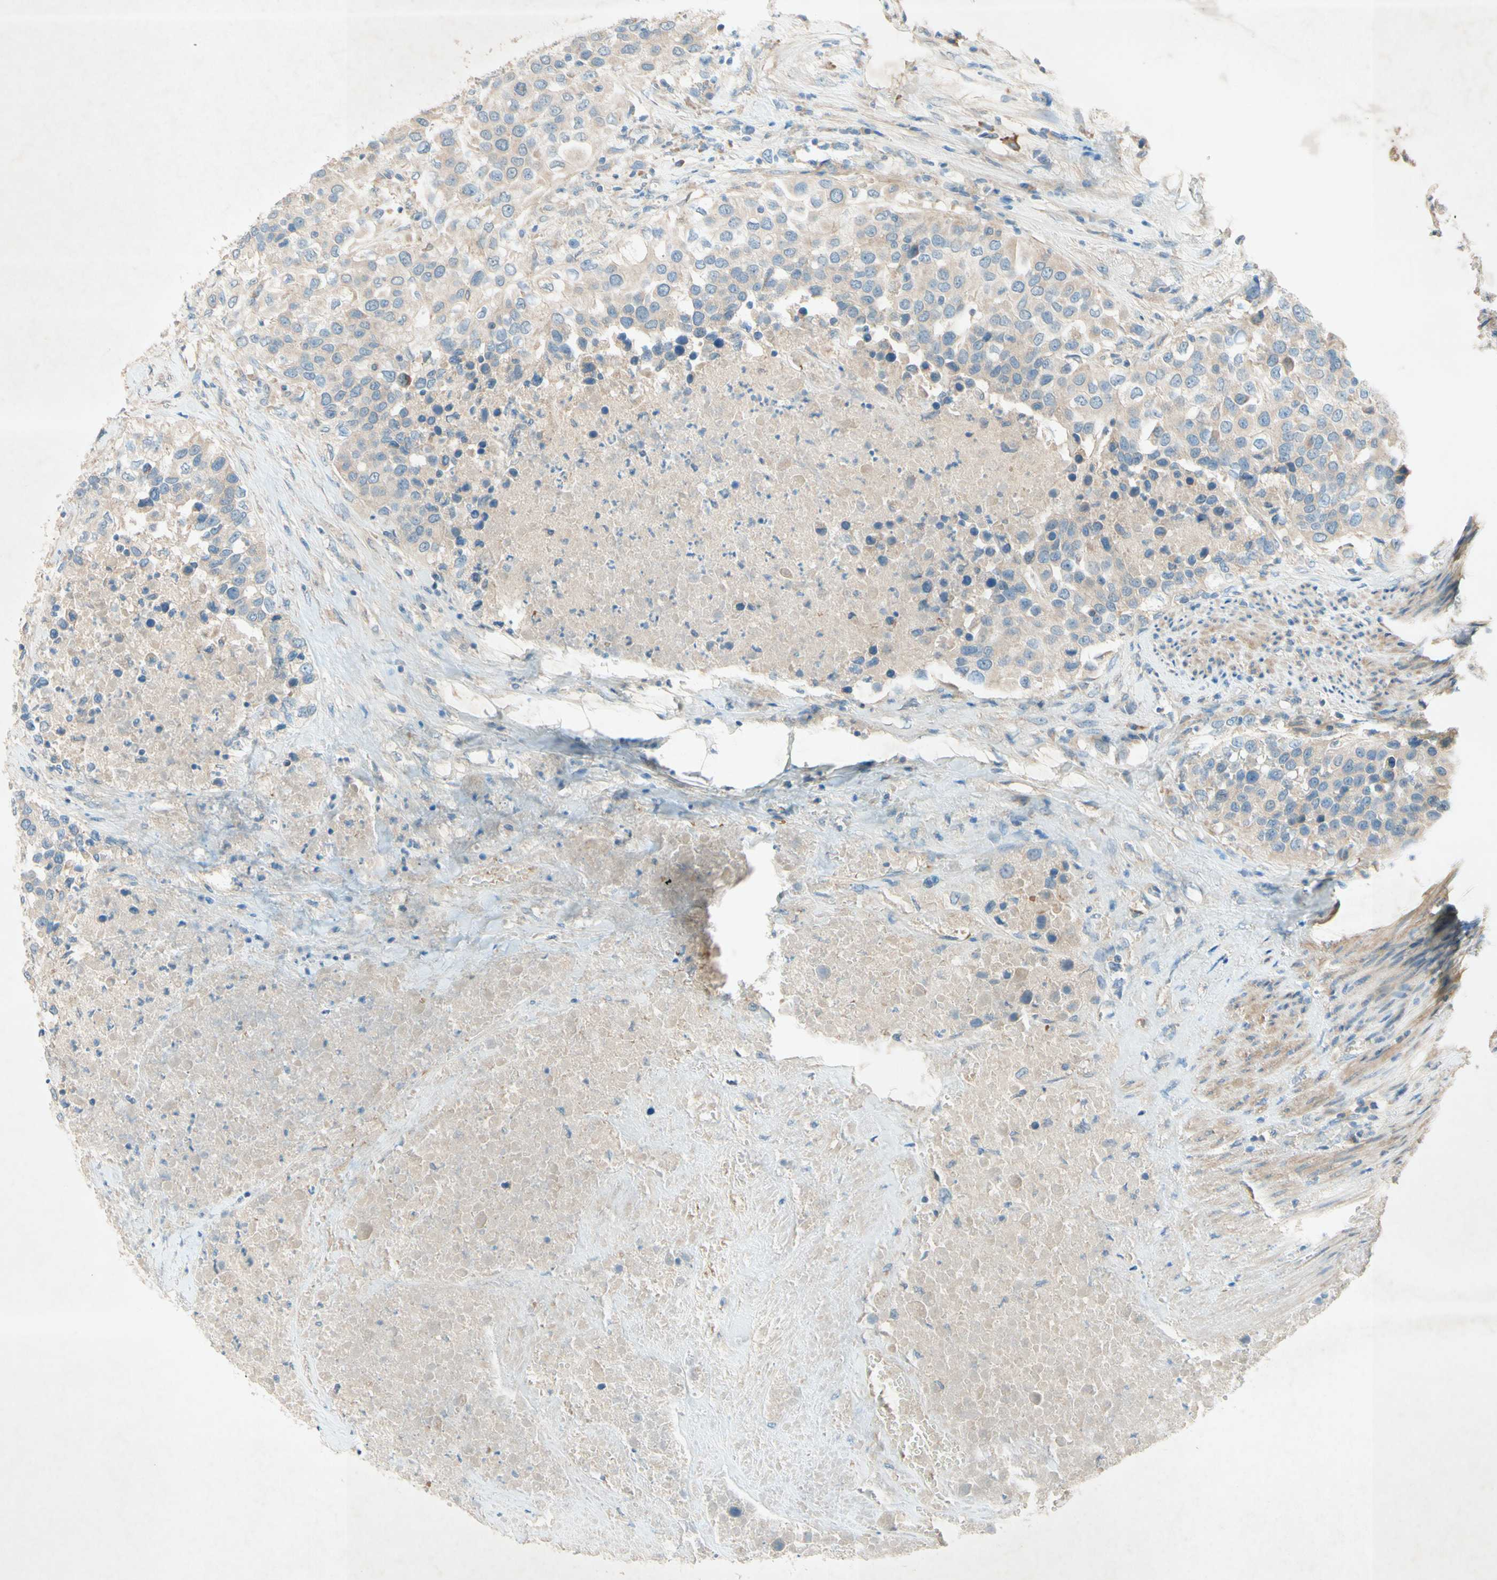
{"staining": {"intensity": "weak", "quantity": "25%-75%", "location": "cytoplasmic/membranous"}, "tissue": "urothelial cancer", "cell_type": "Tumor cells", "image_type": "cancer", "snomed": [{"axis": "morphology", "description": "Urothelial carcinoma, High grade"}, {"axis": "topography", "description": "Urinary bladder"}], "caption": "An immunohistochemistry photomicrograph of tumor tissue is shown. Protein staining in brown shows weak cytoplasmic/membranous positivity in high-grade urothelial carcinoma within tumor cells. The protein is stained brown, and the nuclei are stained in blue (DAB IHC with brightfield microscopy, high magnification).", "gene": "IL2", "patient": {"sex": "female", "age": 80}}